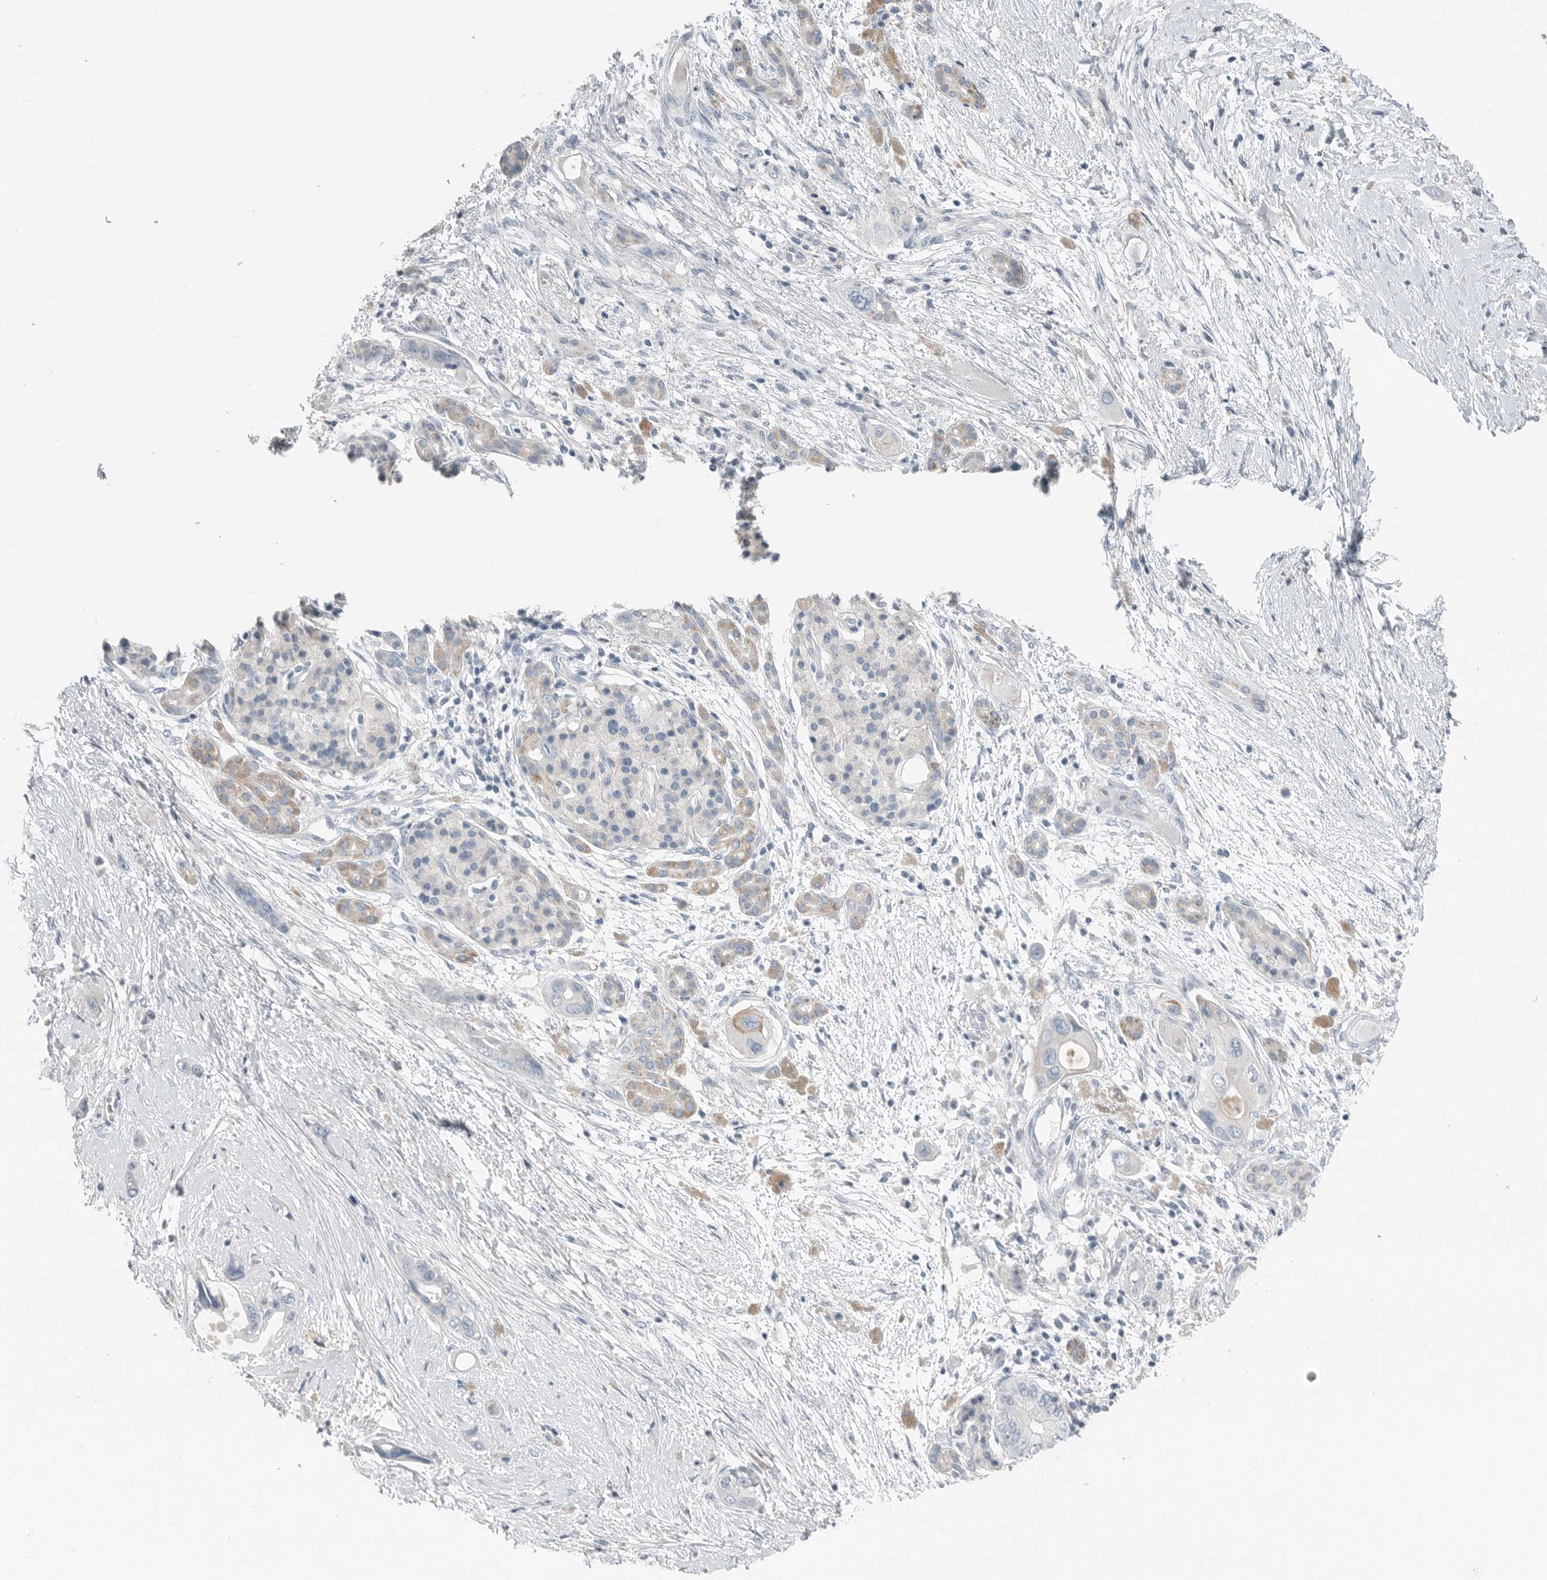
{"staining": {"intensity": "negative", "quantity": "none", "location": "none"}, "tissue": "pancreatic cancer", "cell_type": "Tumor cells", "image_type": "cancer", "snomed": [{"axis": "morphology", "description": "Adenocarcinoma, NOS"}, {"axis": "topography", "description": "Pancreas"}], "caption": "Immunohistochemistry (IHC) micrograph of pancreatic cancer (adenocarcinoma) stained for a protein (brown), which displays no staining in tumor cells.", "gene": "SERPINB7", "patient": {"sex": "male", "age": 66}}